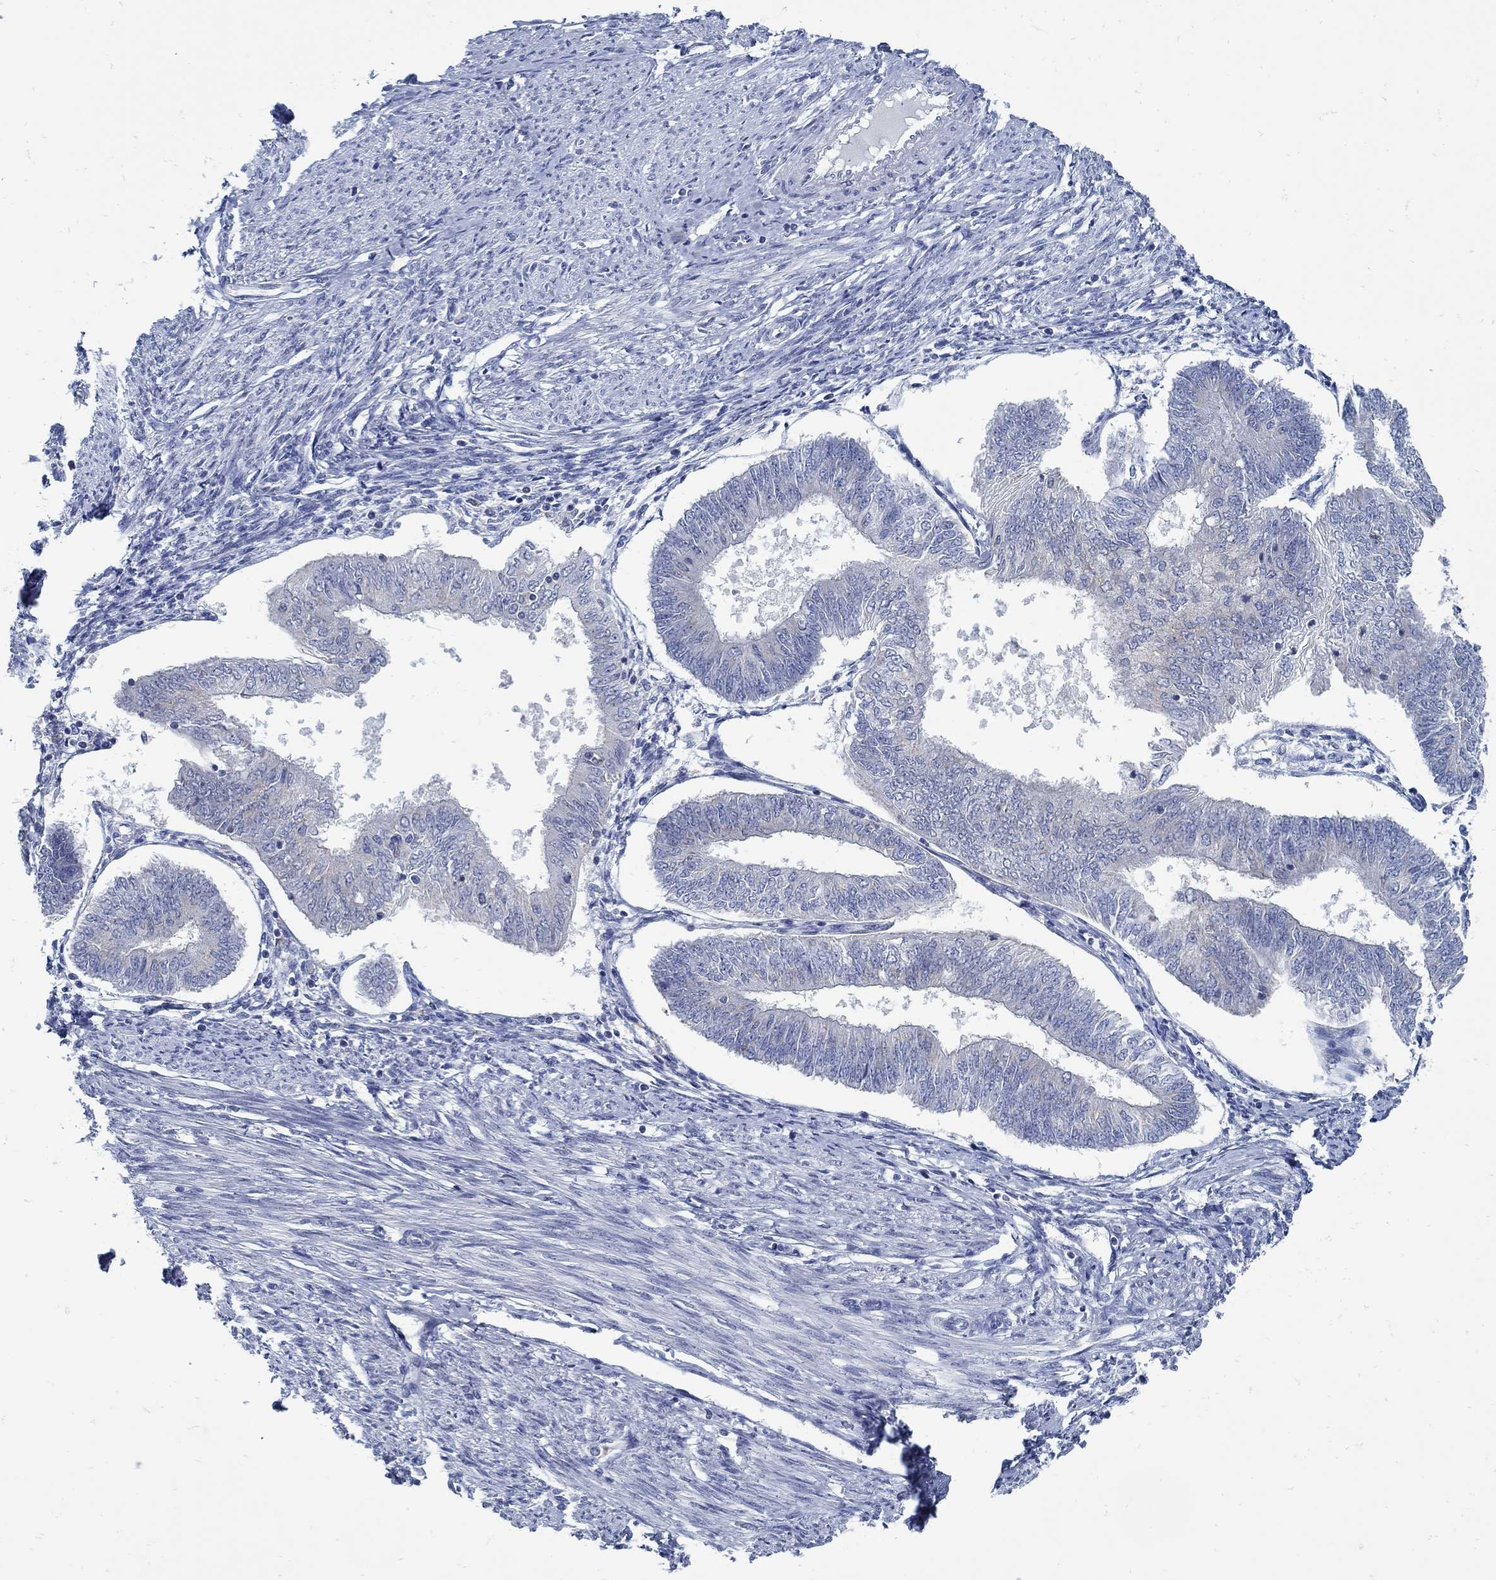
{"staining": {"intensity": "negative", "quantity": "none", "location": "none"}, "tissue": "endometrial cancer", "cell_type": "Tumor cells", "image_type": "cancer", "snomed": [{"axis": "morphology", "description": "Adenocarcinoma, NOS"}, {"axis": "topography", "description": "Endometrium"}], "caption": "IHC histopathology image of human endometrial adenocarcinoma stained for a protein (brown), which shows no positivity in tumor cells. Brightfield microscopy of immunohistochemistry (IHC) stained with DAB (brown) and hematoxylin (blue), captured at high magnification.", "gene": "ZFAND4", "patient": {"sex": "female", "age": 58}}